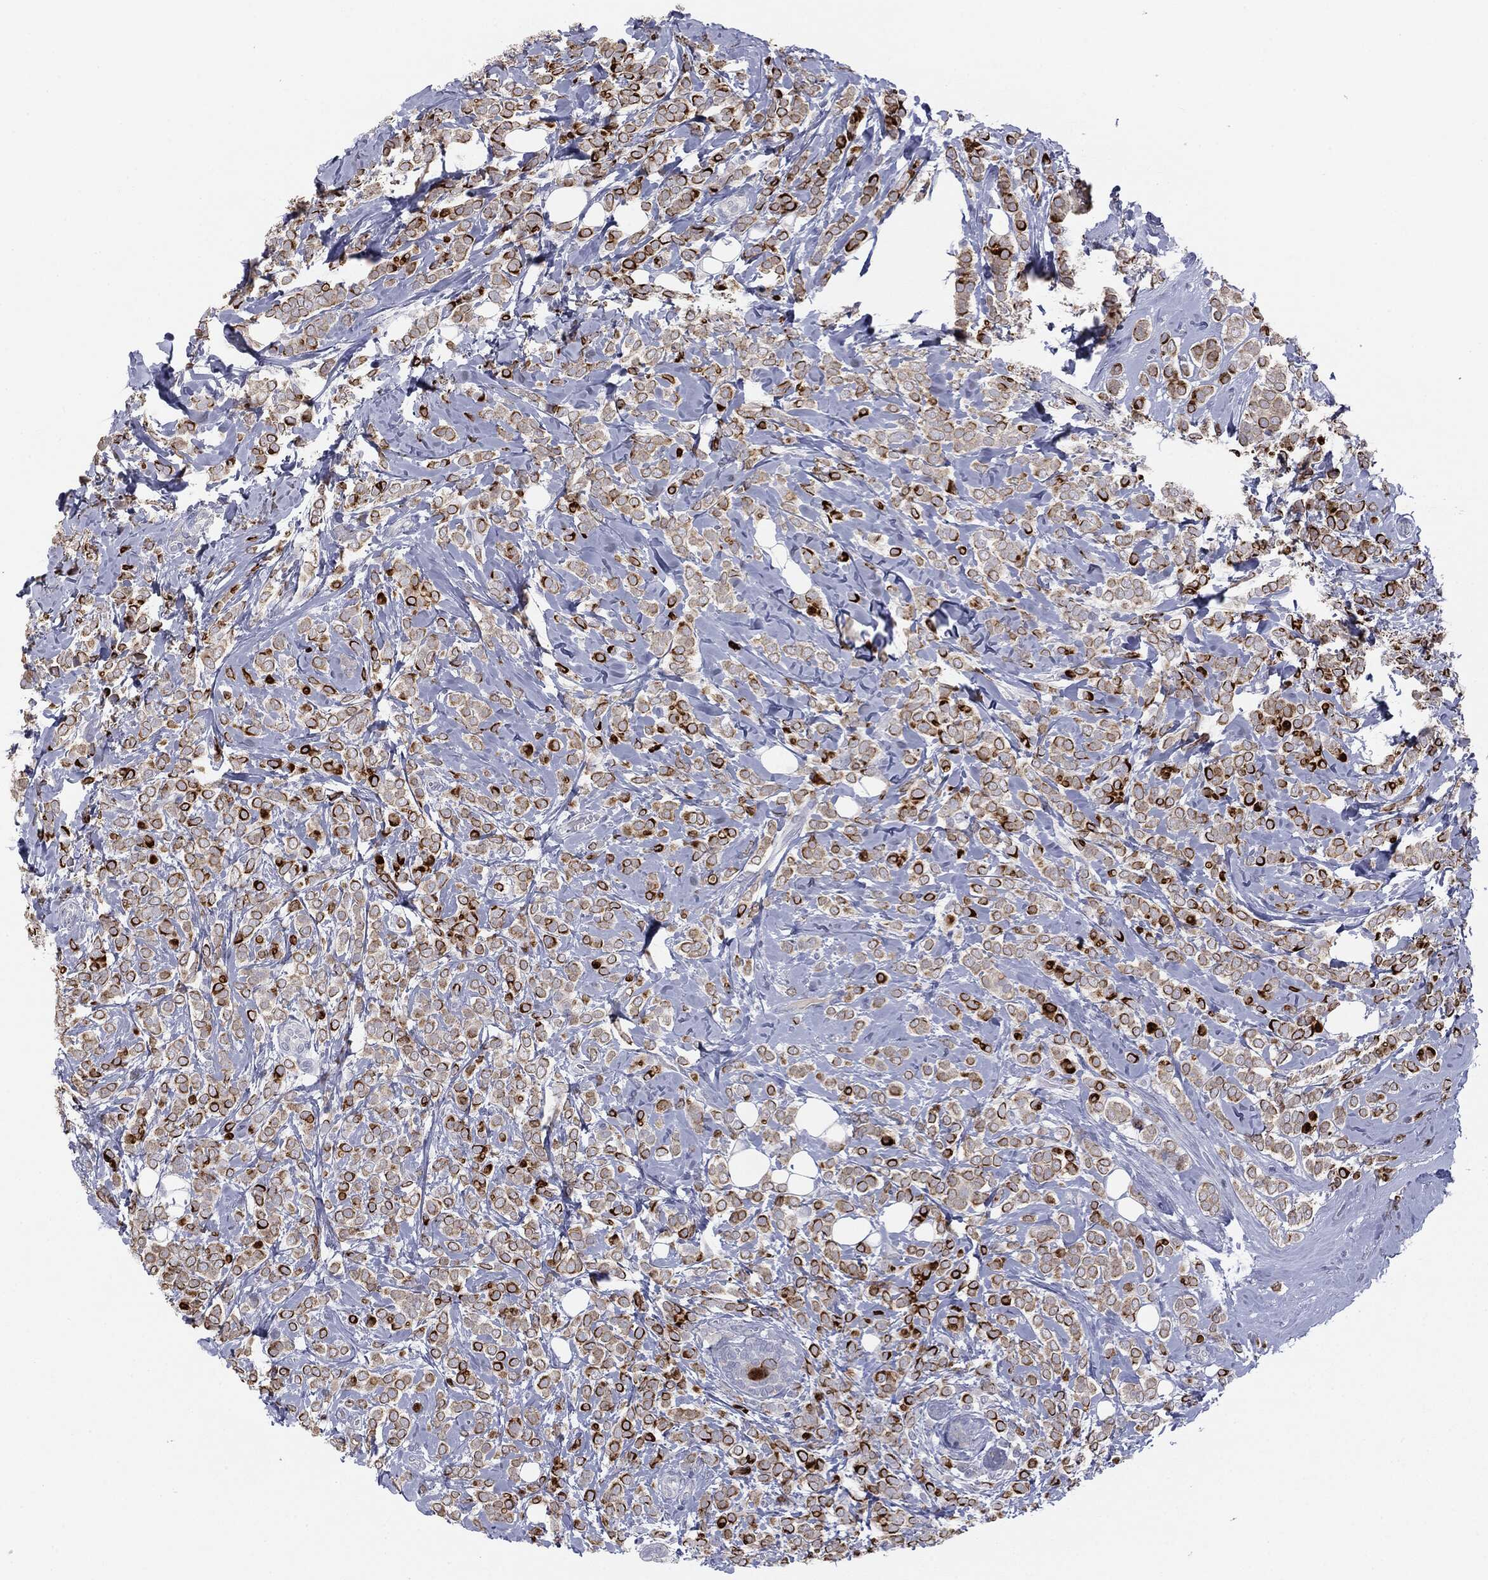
{"staining": {"intensity": "strong", "quantity": "25%-75%", "location": "cytoplasmic/membranous"}, "tissue": "breast cancer", "cell_type": "Tumor cells", "image_type": "cancer", "snomed": [{"axis": "morphology", "description": "Lobular carcinoma"}, {"axis": "topography", "description": "Breast"}], "caption": "This photomicrograph demonstrates immunohistochemistry (IHC) staining of human lobular carcinoma (breast), with high strong cytoplasmic/membranous positivity in approximately 25%-75% of tumor cells.", "gene": "MUC1", "patient": {"sex": "female", "age": 49}}